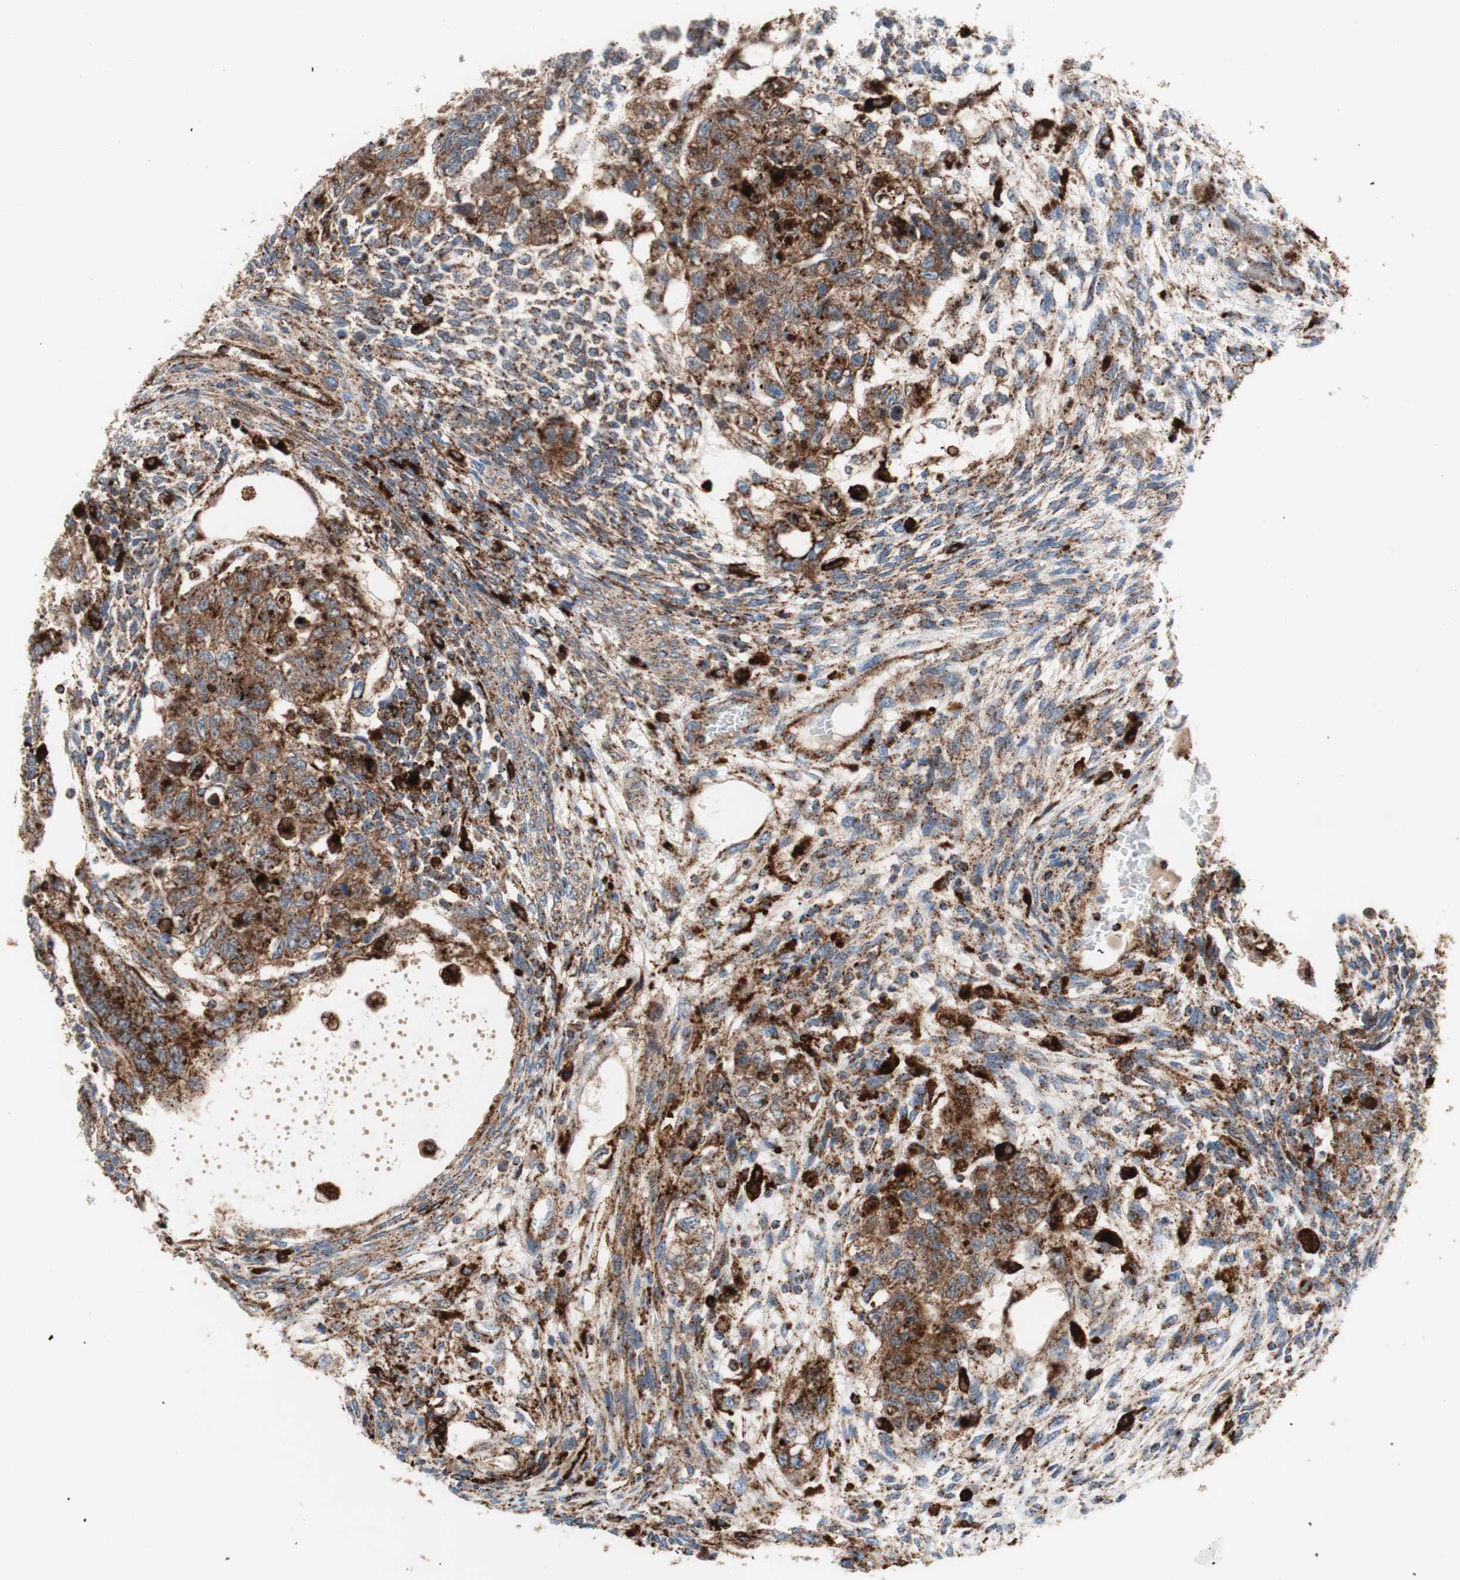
{"staining": {"intensity": "strong", "quantity": ">75%", "location": "cytoplasmic/membranous"}, "tissue": "testis cancer", "cell_type": "Tumor cells", "image_type": "cancer", "snomed": [{"axis": "morphology", "description": "Normal tissue, NOS"}, {"axis": "morphology", "description": "Carcinoma, Embryonal, NOS"}, {"axis": "topography", "description": "Testis"}], "caption": "About >75% of tumor cells in human testis cancer (embryonal carcinoma) reveal strong cytoplasmic/membranous protein staining as visualized by brown immunohistochemical staining.", "gene": "LAMP1", "patient": {"sex": "male", "age": 36}}